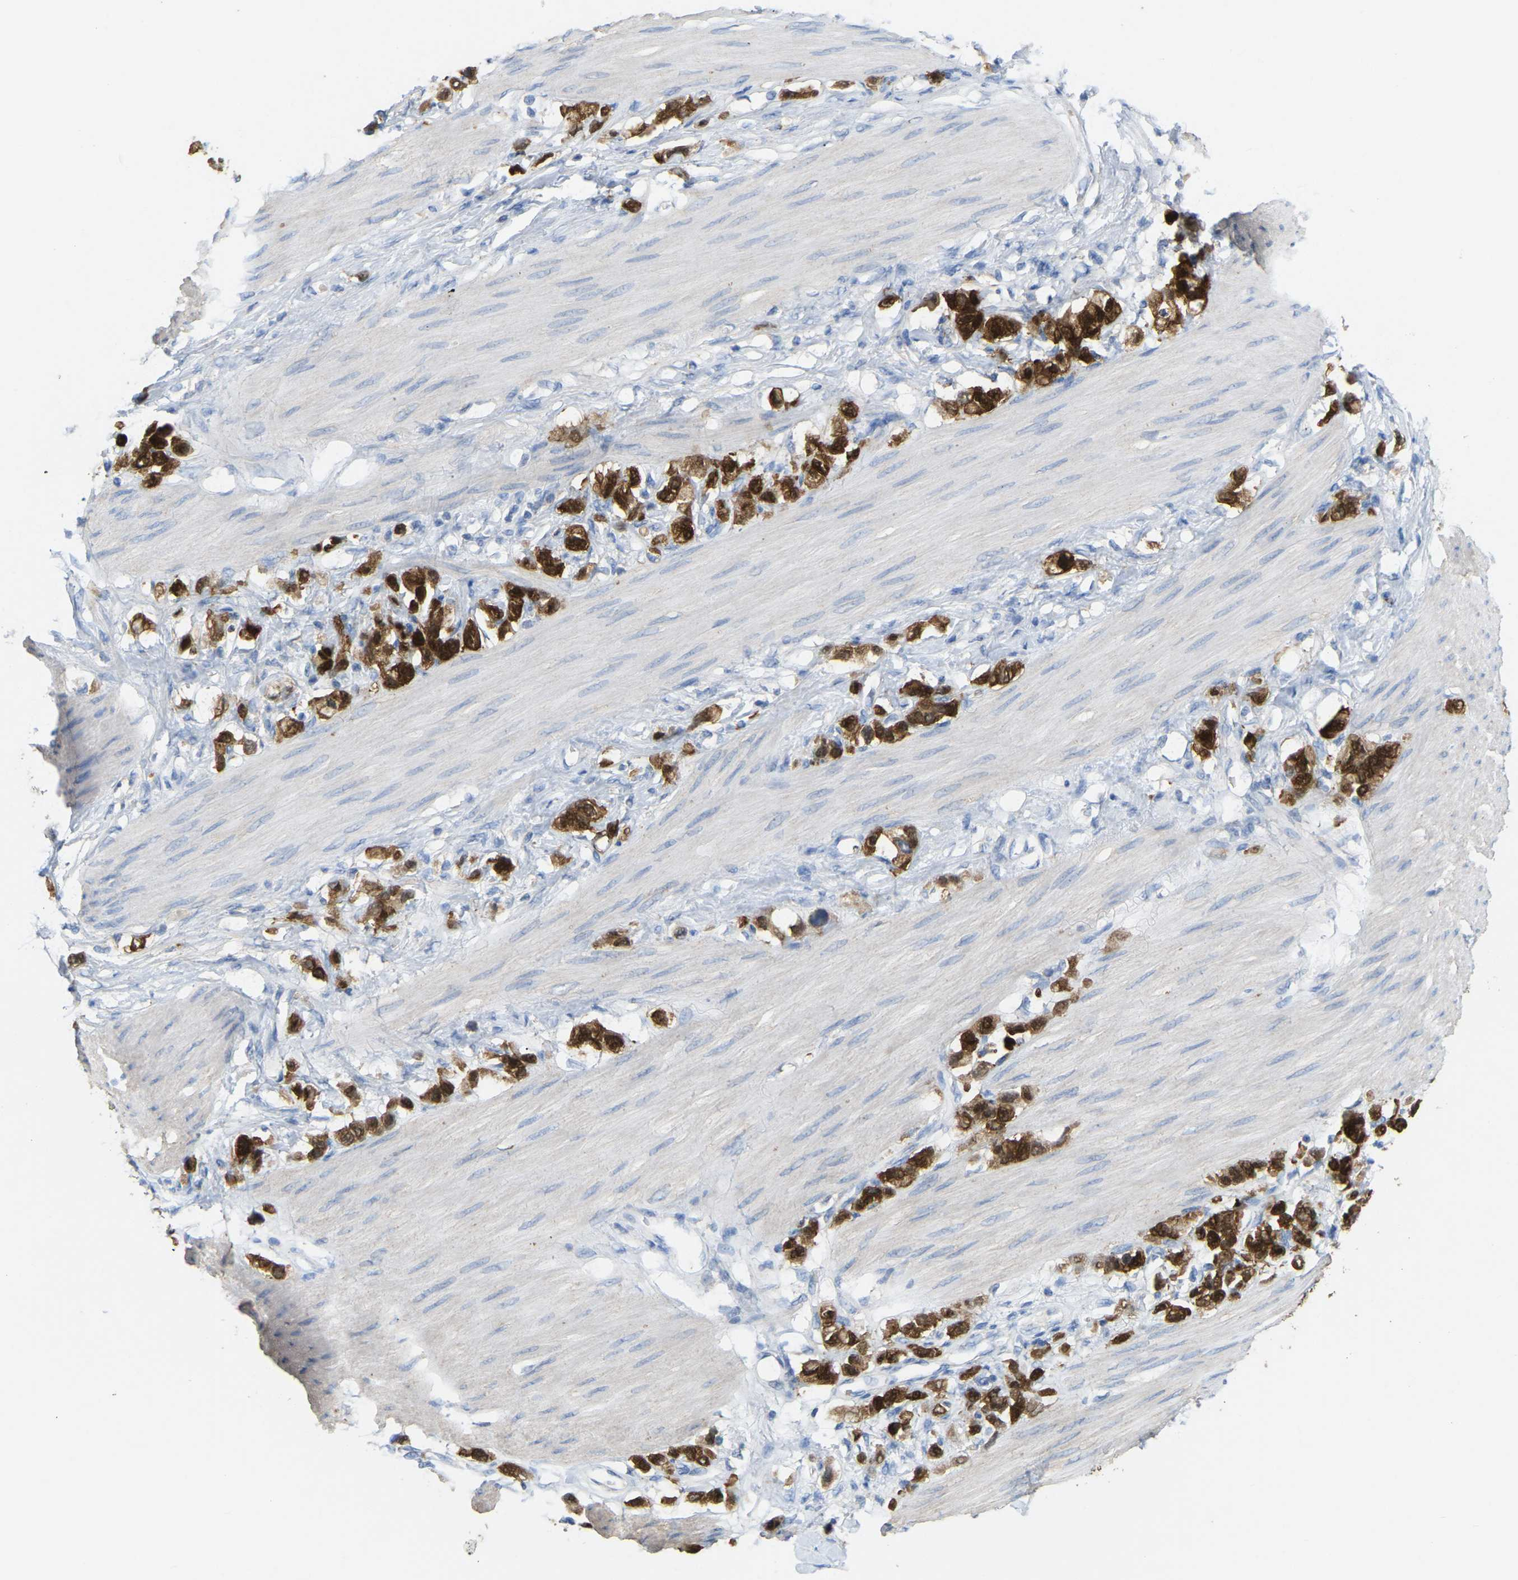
{"staining": {"intensity": "strong", "quantity": "25%-75%", "location": "cytoplasmic/membranous"}, "tissue": "stomach cancer", "cell_type": "Tumor cells", "image_type": "cancer", "snomed": [{"axis": "morphology", "description": "Adenocarcinoma, NOS"}, {"axis": "topography", "description": "Stomach"}], "caption": "A brown stain shows strong cytoplasmic/membranous expression of a protein in stomach cancer tumor cells.", "gene": "SERPINB5", "patient": {"sex": "female", "age": 65}}